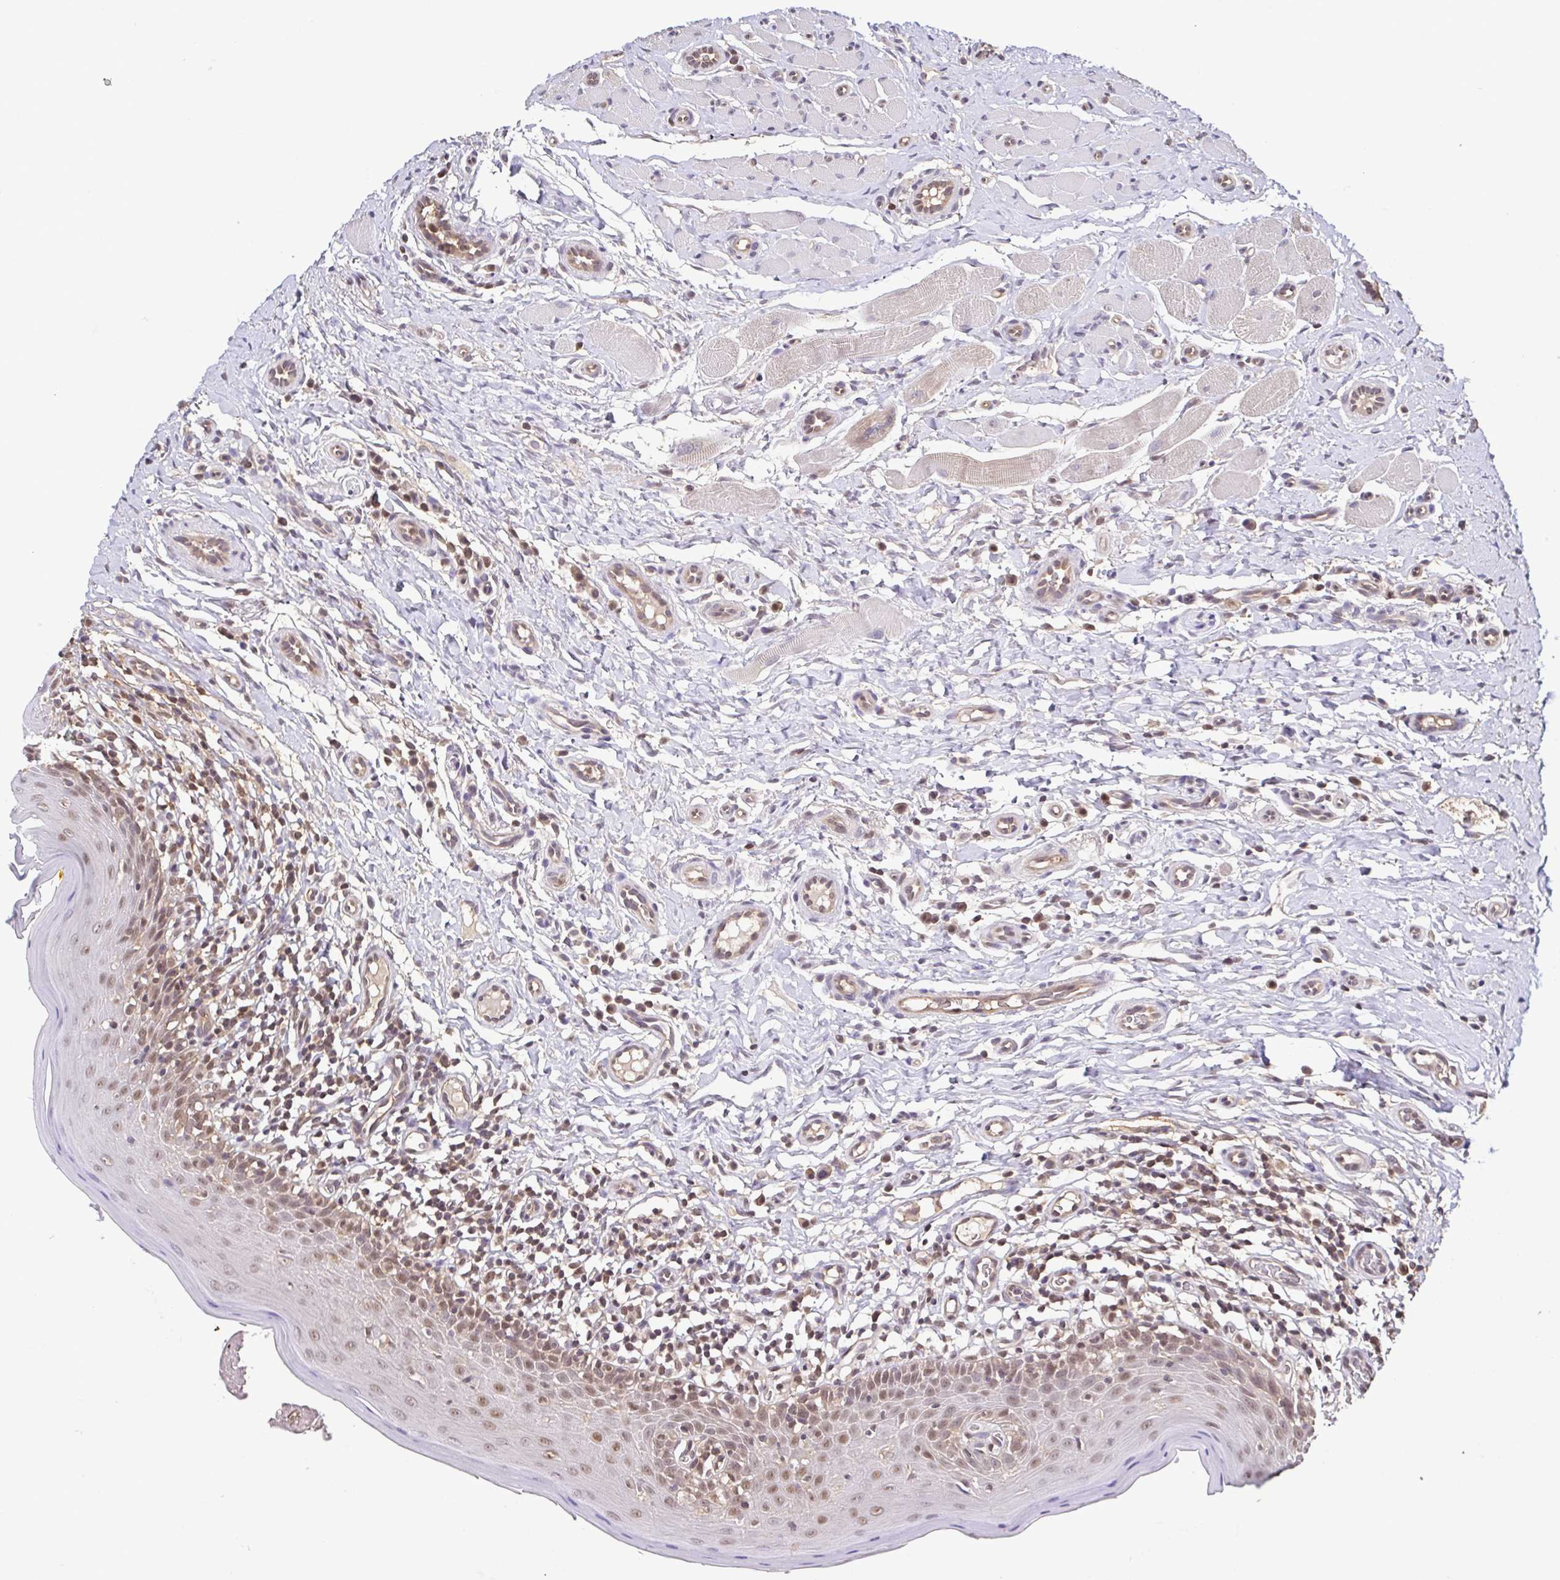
{"staining": {"intensity": "moderate", "quantity": ">75%", "location": "cytoplasmic/membranous,nuclear"}, "tissue": "oral mucosa", "cell_type": "Squamous epithelial cells", "image_type": "normal", "snomed": [{"axis": "morphology", "description": "Normal tissue, NOS"}, {"axis": "topography", "description": "Oral tissue"}, {"axis": "topography", "description": "Tounge, NOS"}], "caption": "High-power microscopy captured an immunohistochemistry (IHC) micrograph of benign oral mucosa, revealing moderate cytoplasmic/membranous,nuclear expression in about >75% of squamous epithelial cells. The staining was performed using DAB (3,3'-diaminobenzidine), with brown indicating positive protein expression. Nuclei are stained blue with hematoxylin.", "gene": "PSMB9", "patient": {"sex": "female", "age": 58}}